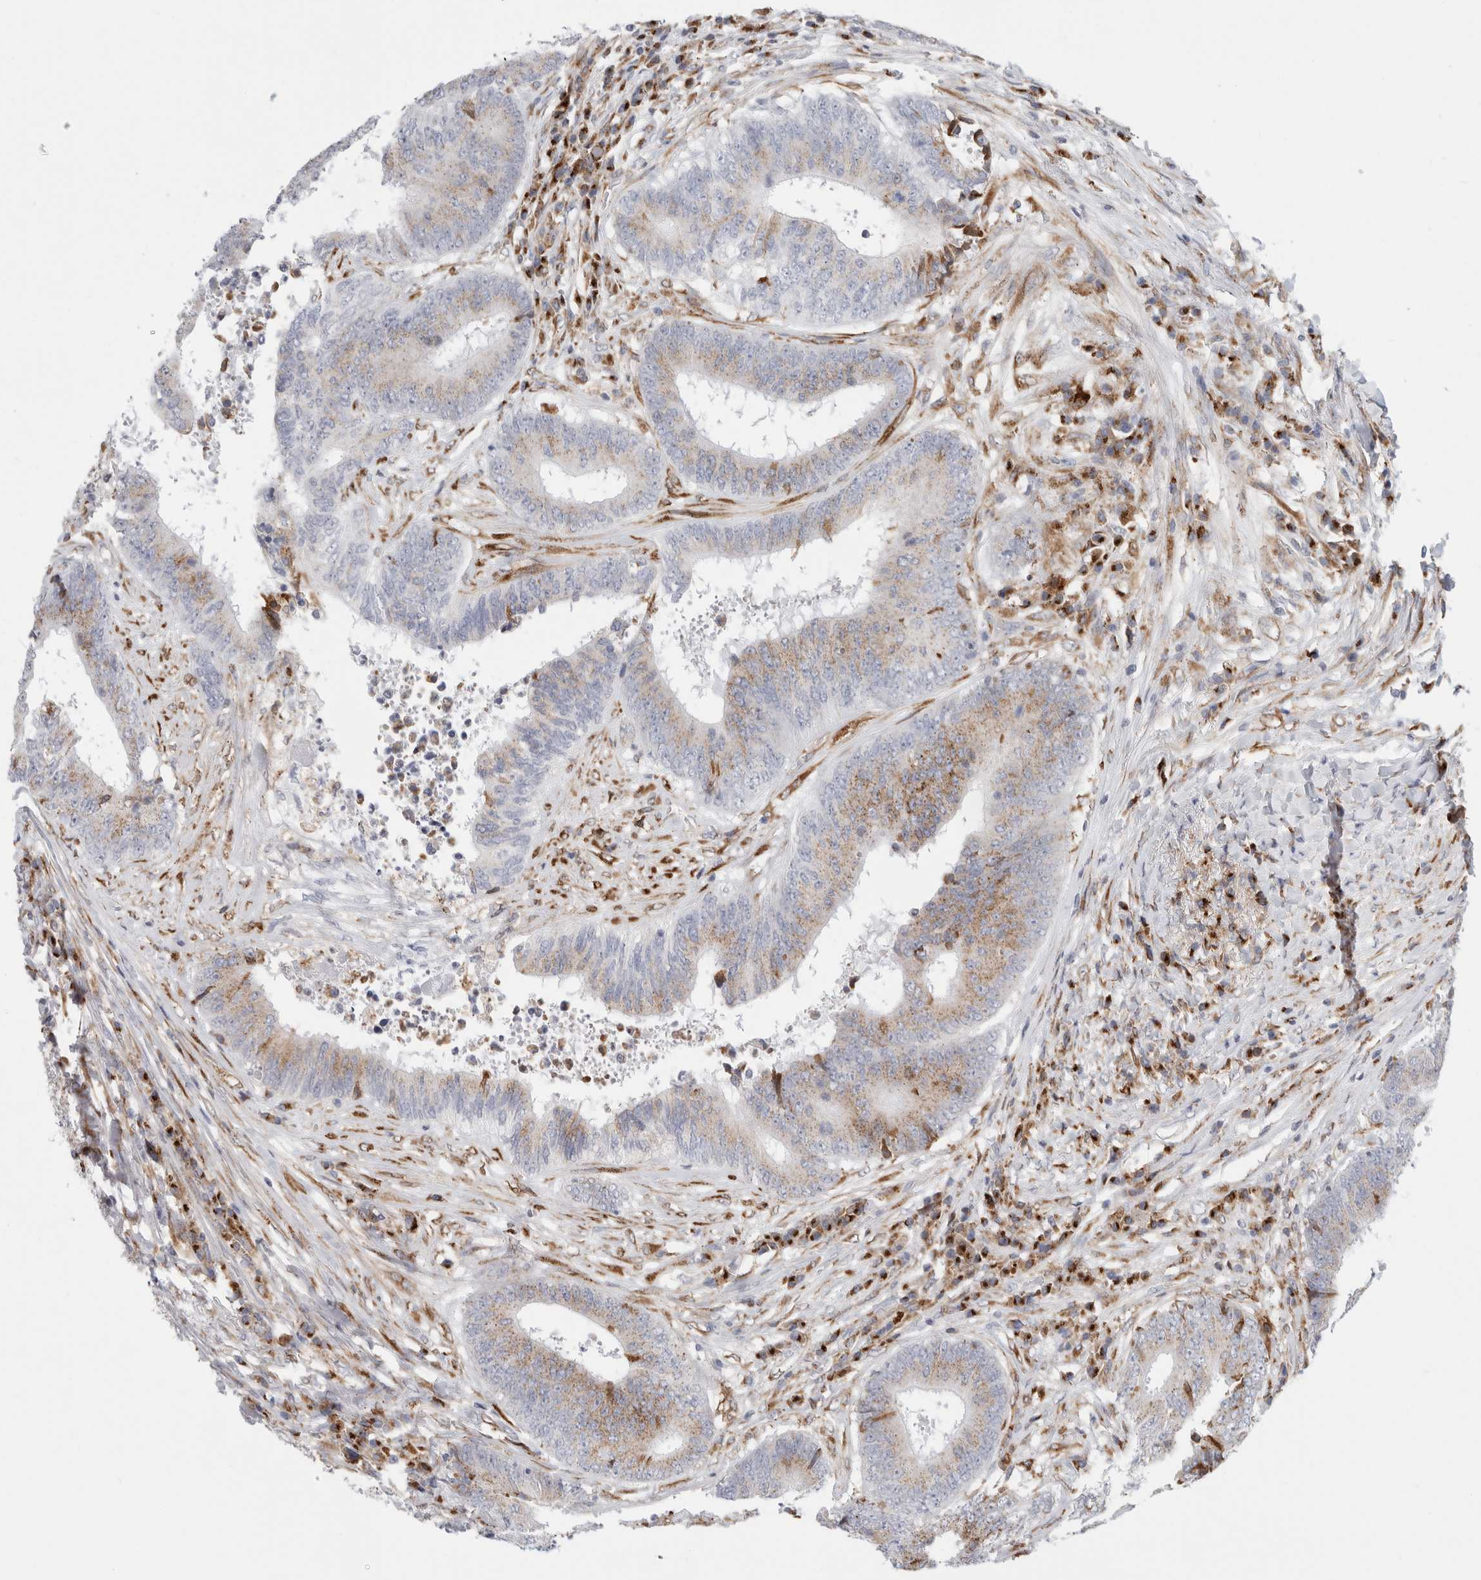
{"staining": {"intensity": "moderate", "quantity": ">75%", "location": "cytoplasmic/membranous"}, "tissue": "colorectal cancer", "cell_type": "Tumor cells", "image_type": "cancer", "snomed": [{"axis": "morphology", "description": "Adenocarcinoma, NOS"}, {"axis": "topography", "description": "Rectum"}], "caption": "Immunohistochemical staining of colorectal cancer demonstrates medium levels of moderate cytoplasmic/membranous staining in approximately >75% of tumor cells. (Stains: DAB in brown, nuclei in blue, Microscopy: brightfield microscopy at high magnification).", "gene": "MCFD2", "patient": {"sex": "male", "age": 72}}